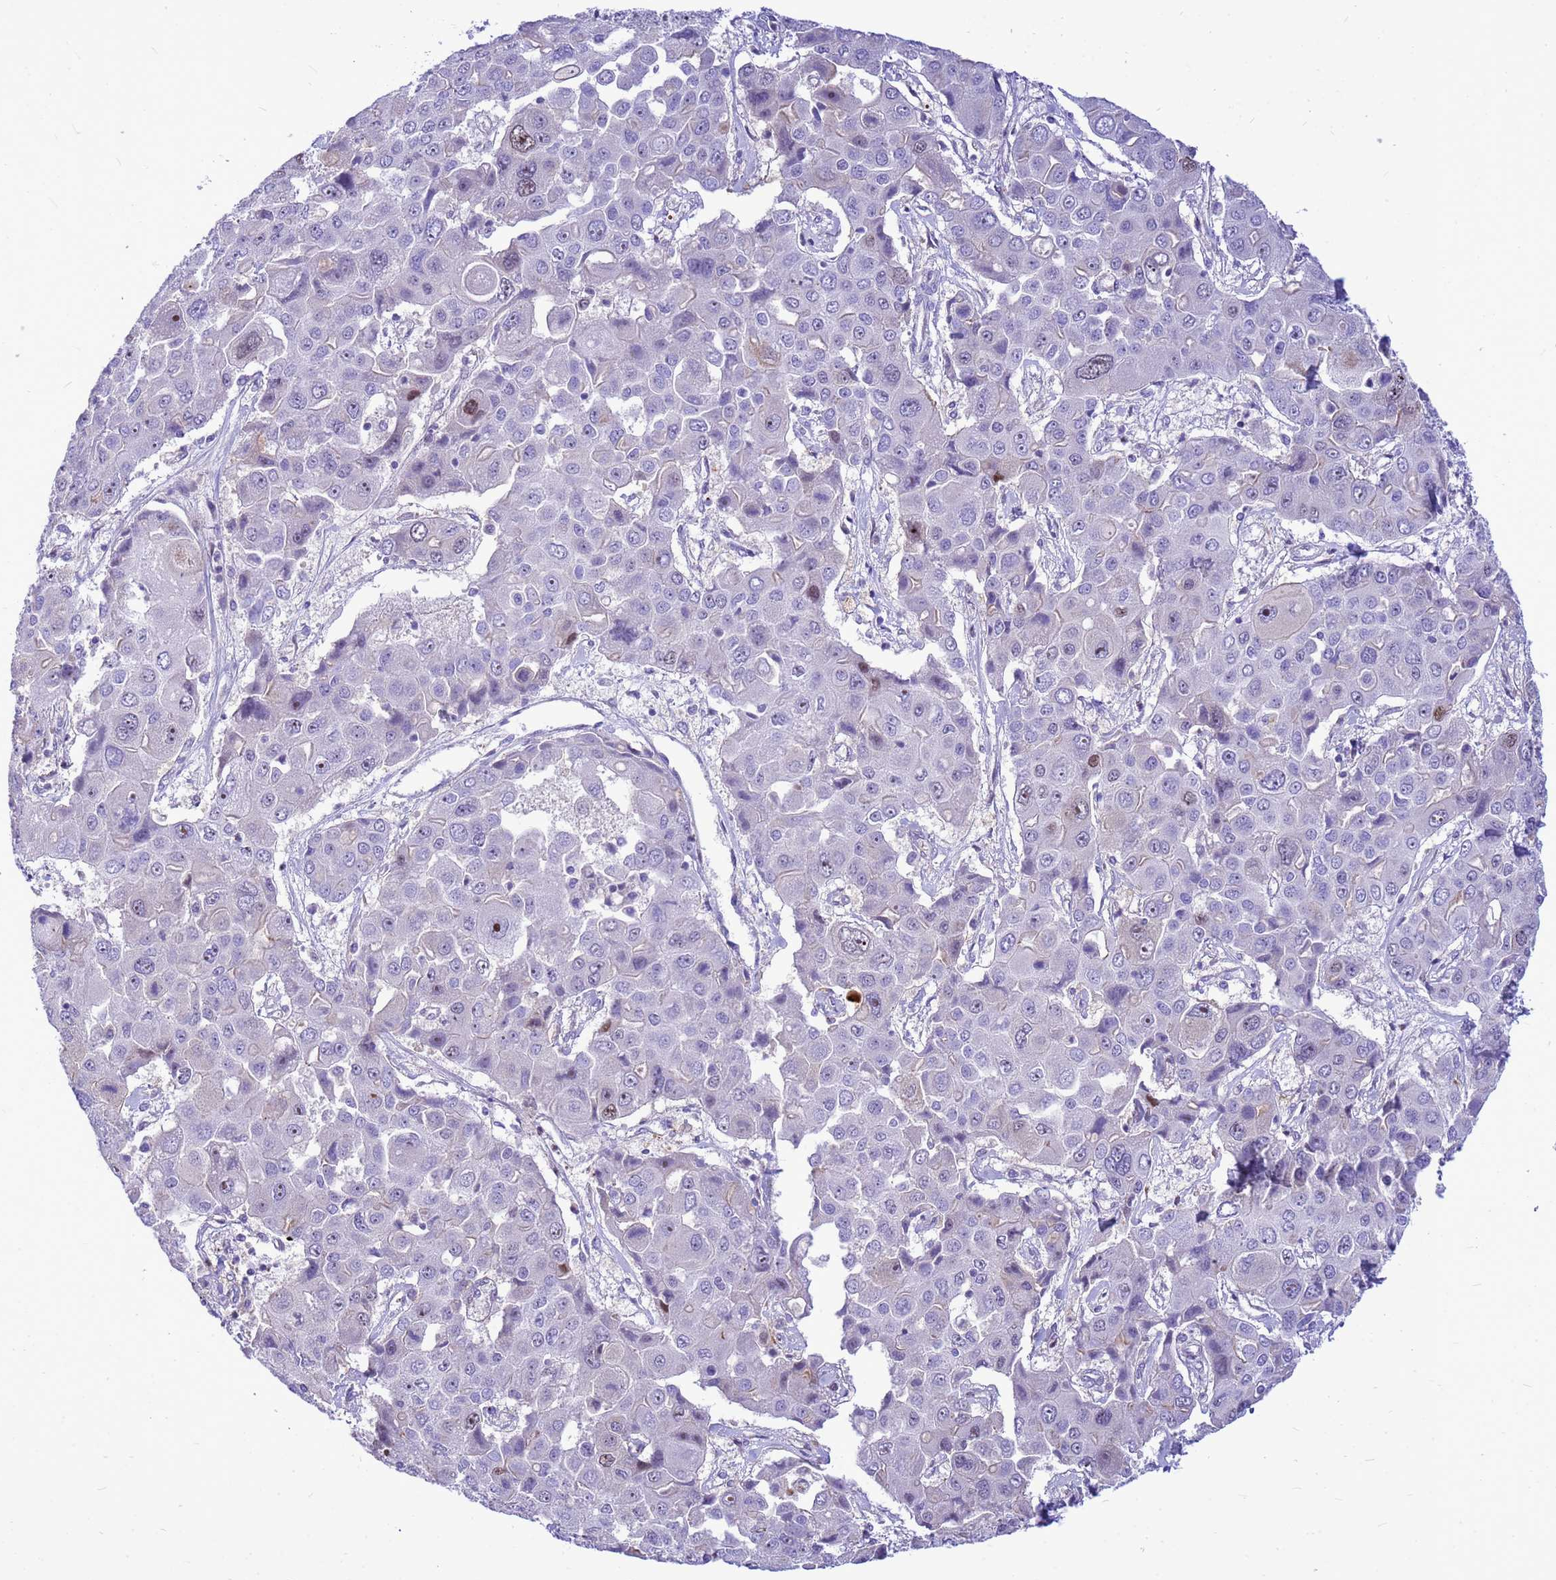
{"staining": {"intensity": "negative", "quantity": "none", "location": "none"}, "tissue": "liver cancer", "cell_type": "Tumor cells", "image_type": "cancer", "snomed": [{"axis": "morphology", "description": "Cholangiocarcinoma"}, {"axis": "topography", "description": "Liver"}], "caption": "Immunohistochemical staining of human liver cancer reveals no significant expression in tumor cells.", "gene": "ADAMTS7", "patient": {"sex": "male", "age": 67}}